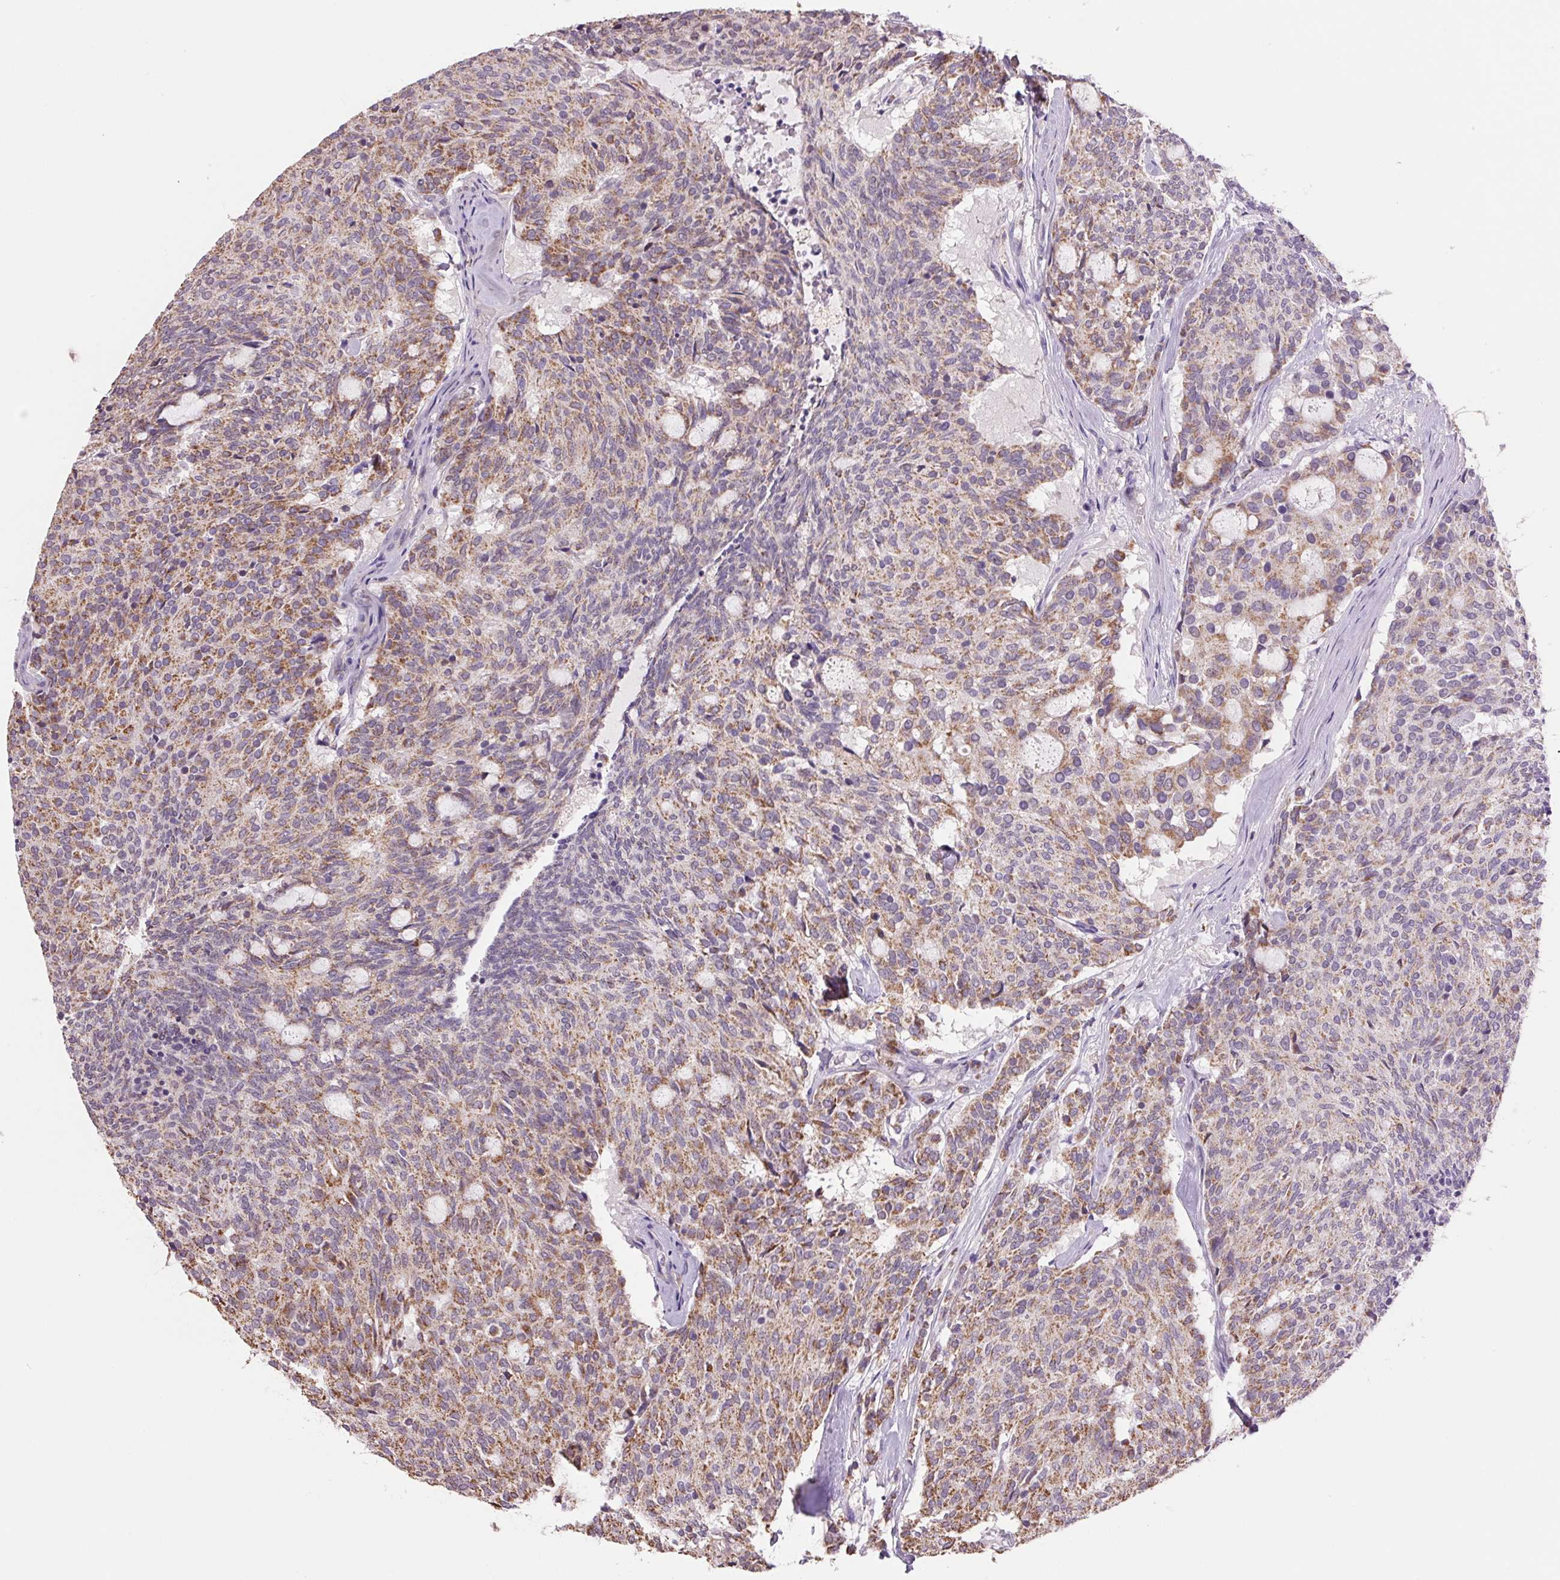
{"staining": {"intensity": "moderate", "quantity": ">75%", "location": "cytoplasmic/membranous"}, "tissue": "carcinoid", "cell_type": "Tumor cells", "image_type": "cancer", "snomed": [{"axis": "morphology", "description": "Carcinoid, malignant, NOS"}, {"axis": "topography", "description": "Pancreas"}], "caption": "IHC histopathology image of human malignant carcinoid stained for a protein (brown), which shows medium levels of moderate cytoplasmic/membranous expression in approximately >75% of tumor cells.", "gene": "SGF29", "patient": {"sex": "female", "age": 54}}